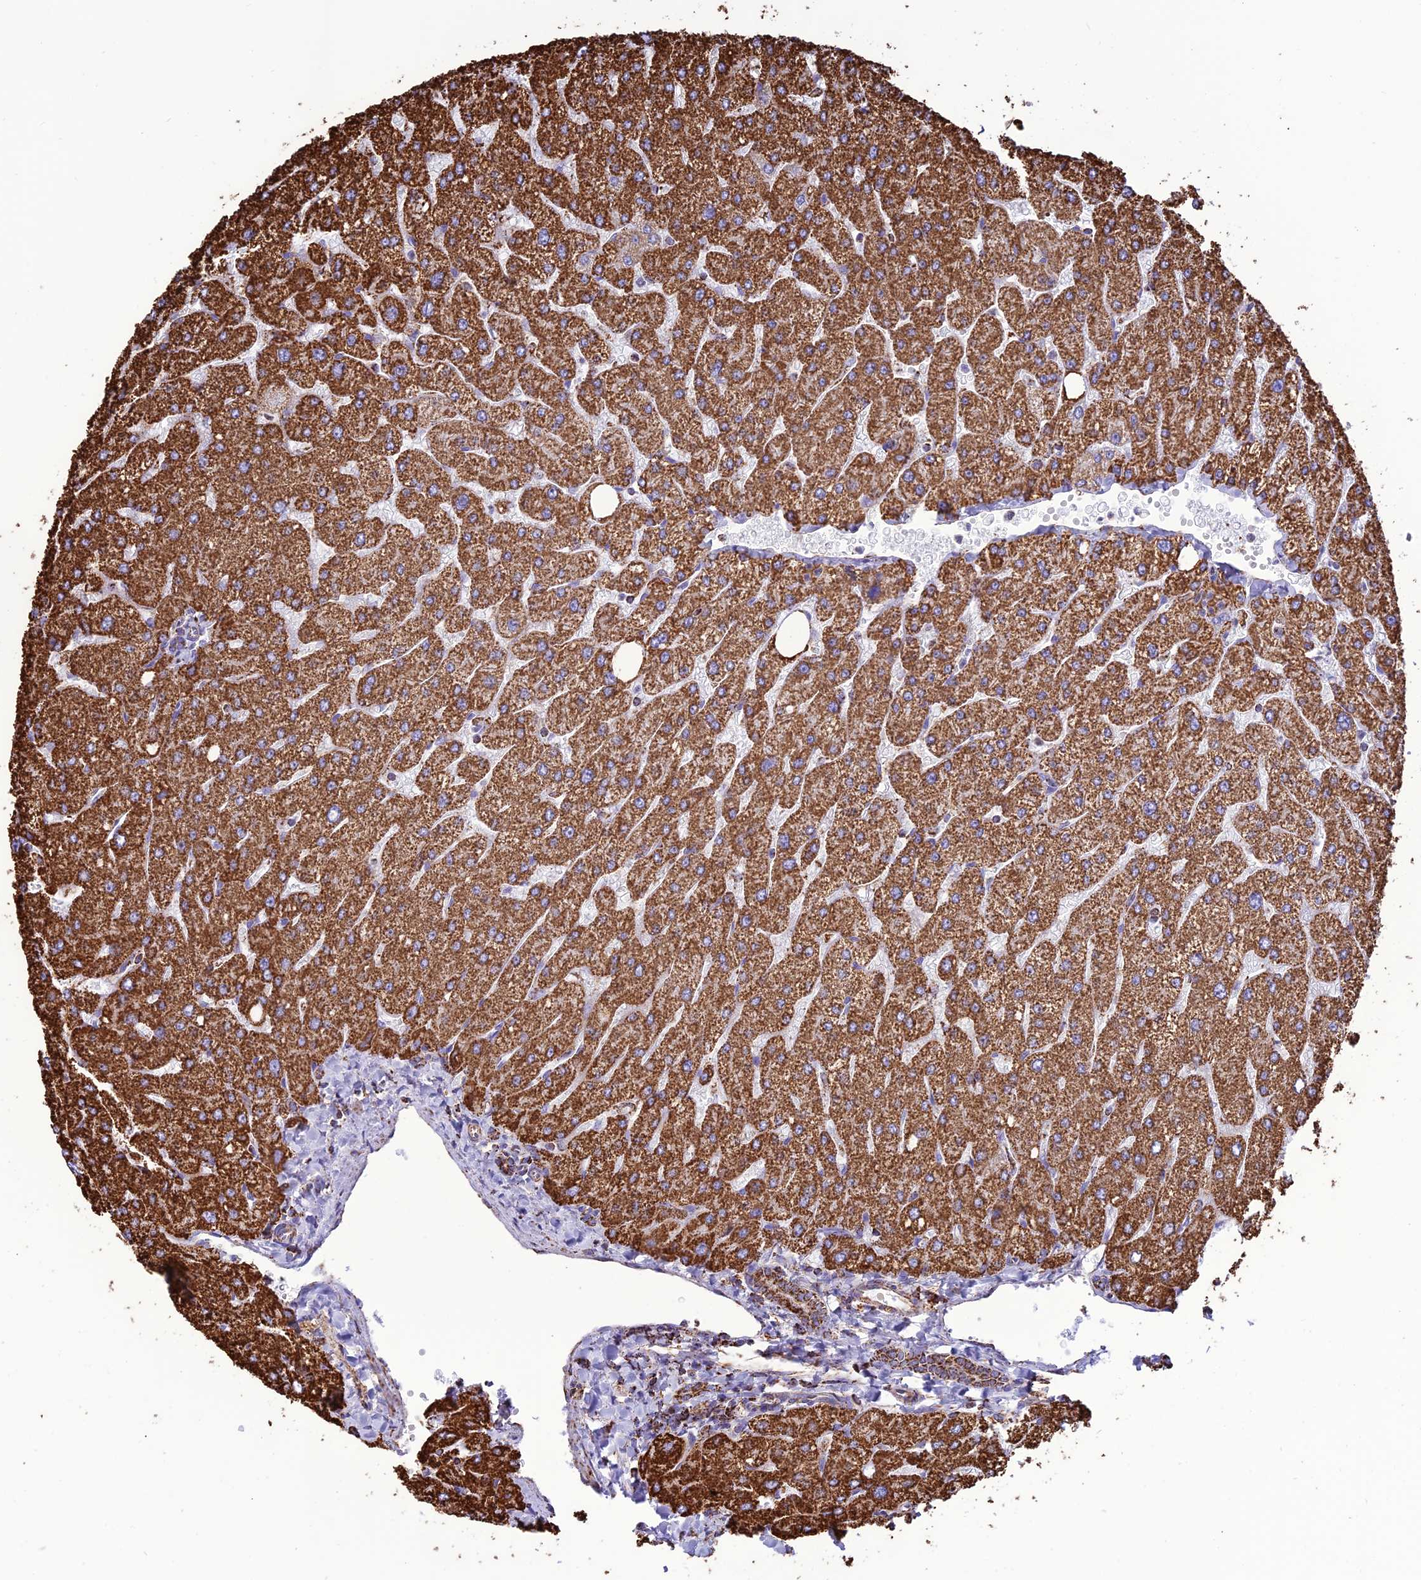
{"staining": {"intensity": "strong", "quantity": ">75%", "location": "cytoplasmic/membranous"}, "tissue": "liver", "cell_type": "Cholangiocytes", "image_type": "normal", "snomed": [{"axis": "morphology", "description": "Normal tissue, NOS"}, {"axis": "topography", "description": "Liver"}], "caption": "Protein staining reveals strong cytoplasmic/membranous positivity in about >75% of cholangiocytes in benign liver. (brown staining indicates protein expression, while blue staining denotes nuclei).", "gene": "NDUFAF1", "patient": {"sex": "male", "age": 55}}